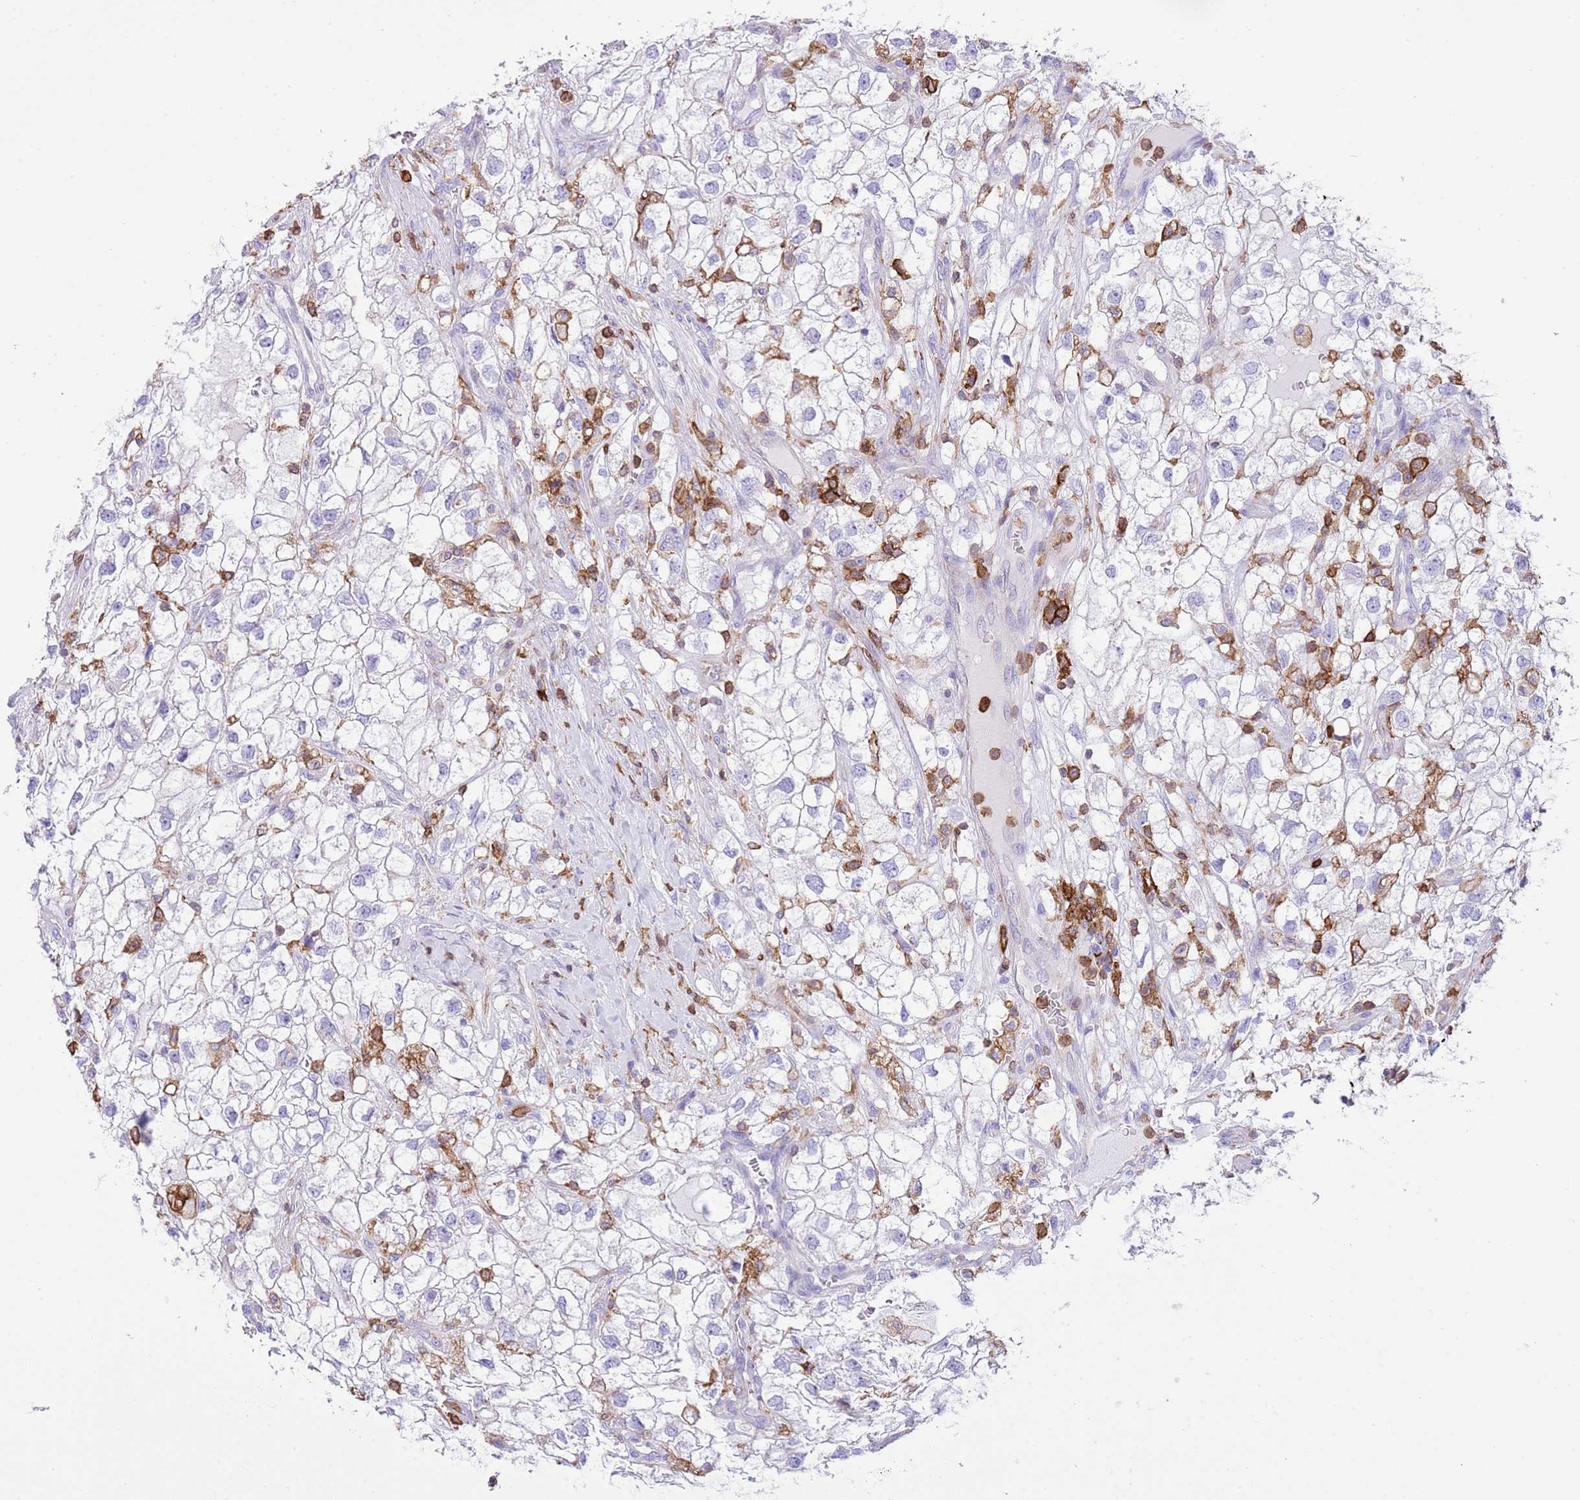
{"staining": {"intensity": "negative", "quantity": "none", "location": "none"}, "tissue": "renal cancer", "cell_type": "Tumor cells", "image_type": "cancer", "snomed": [{"axis": "morphology", "description": "Adenocarcinoma, NOS"}, {"axis": "topography", "description": "Kidney"}], "caption": "Immunohistochemistry of human renal cancer (adenocarcinoma) reveals no positivity in tumor cells.", "gene": "EFHD2", "patient": {"sex": "male", "age": 59}}